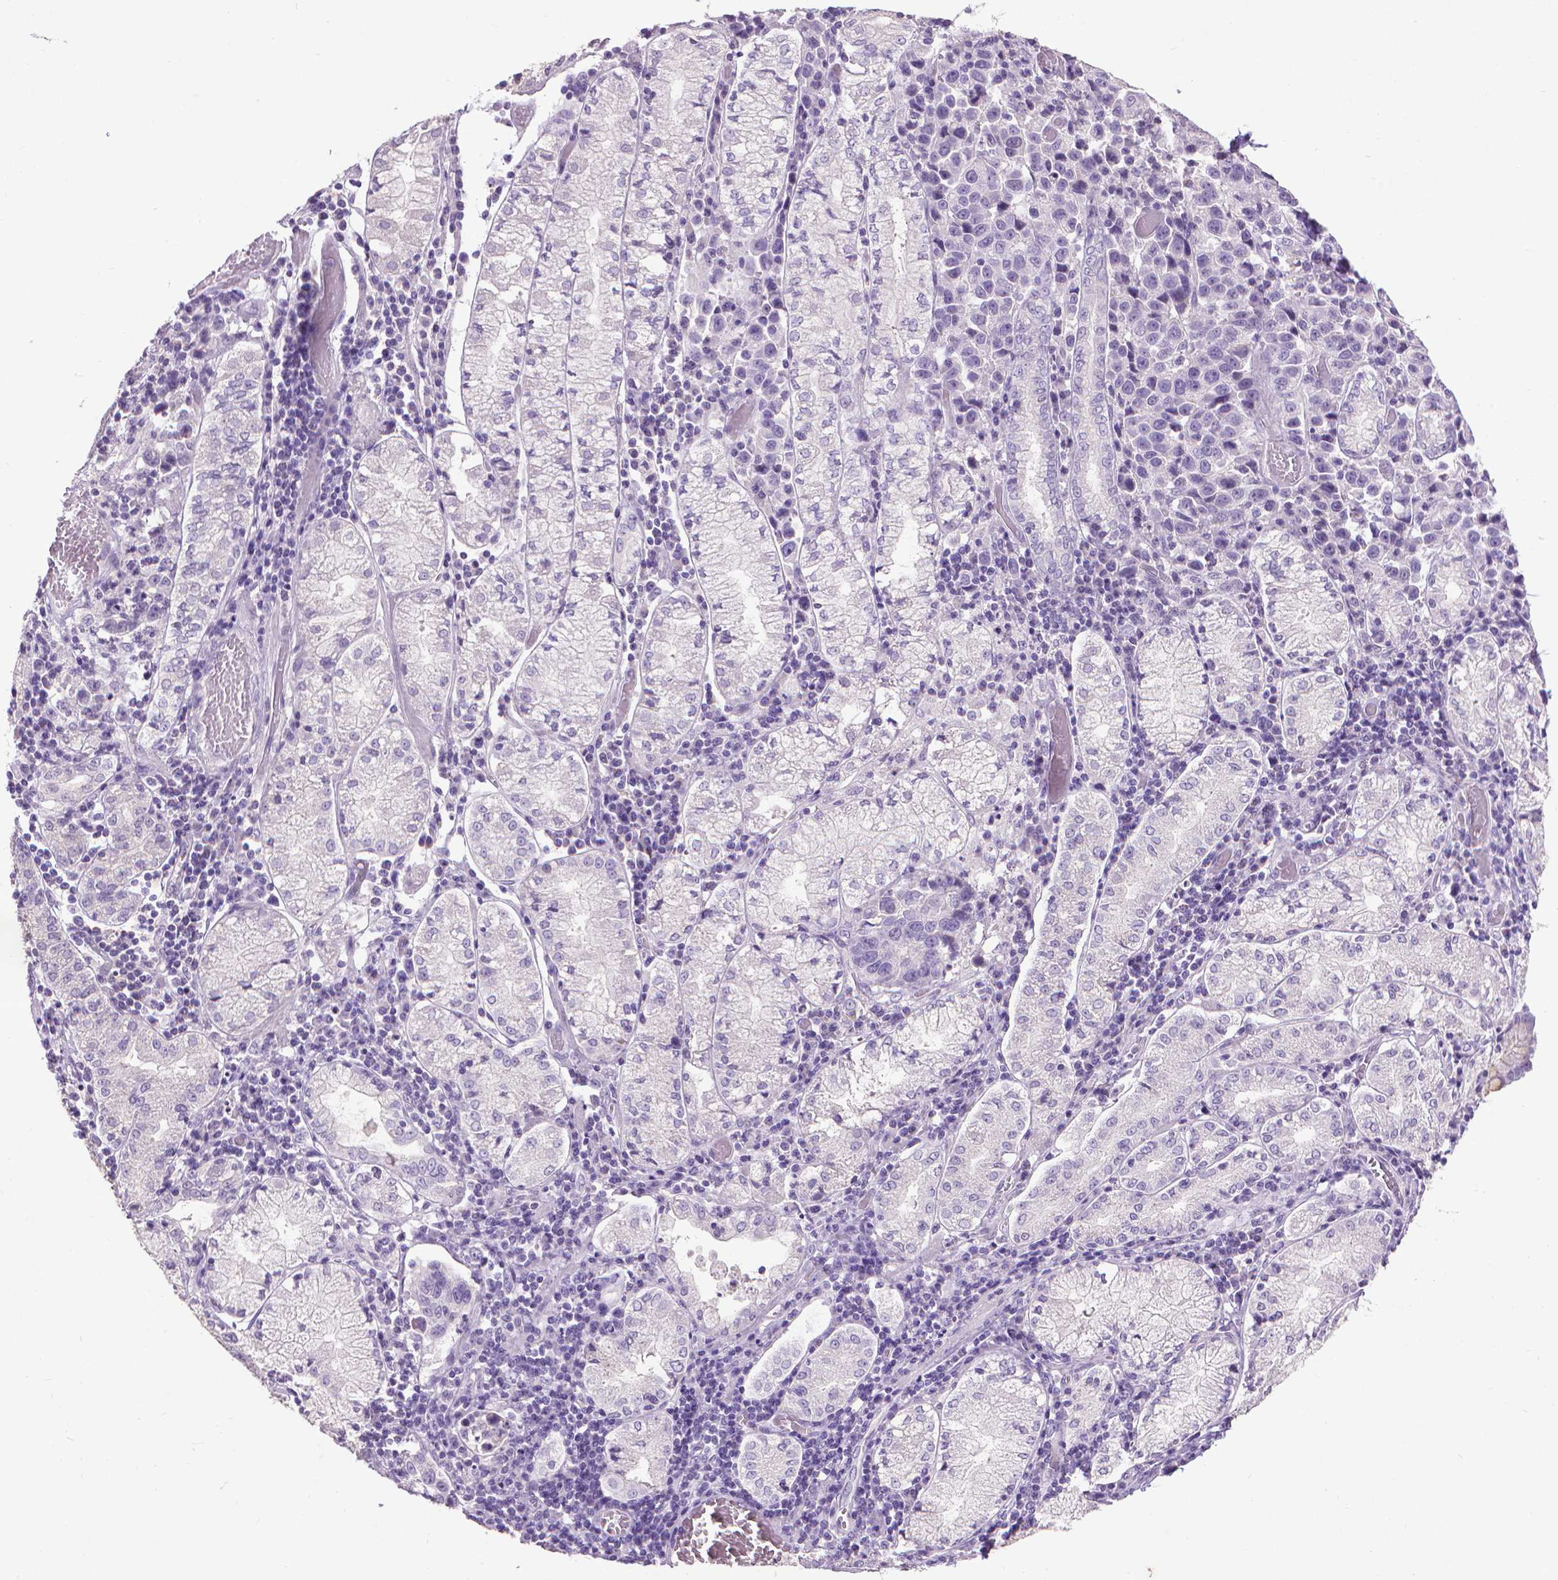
{"staining": {"intensity": "negative", "quantity": "none", "location": "none"}, "tissue": "stomach cancer", "cell_type": "Tumor cells", "image_type": "cancer", "snomed": [{"axis": "morphology", "description": "Adenocarcinoma, NOS"}, {"axis": "topography", "description": "Stomach"}], "caption": "Immunohistochemical staining of stomach cancer (adenocarcinoma) displays no significant expression in tumor cells.", "gene": "KRT5", "patient": {"sex": "male", "age": 93}}